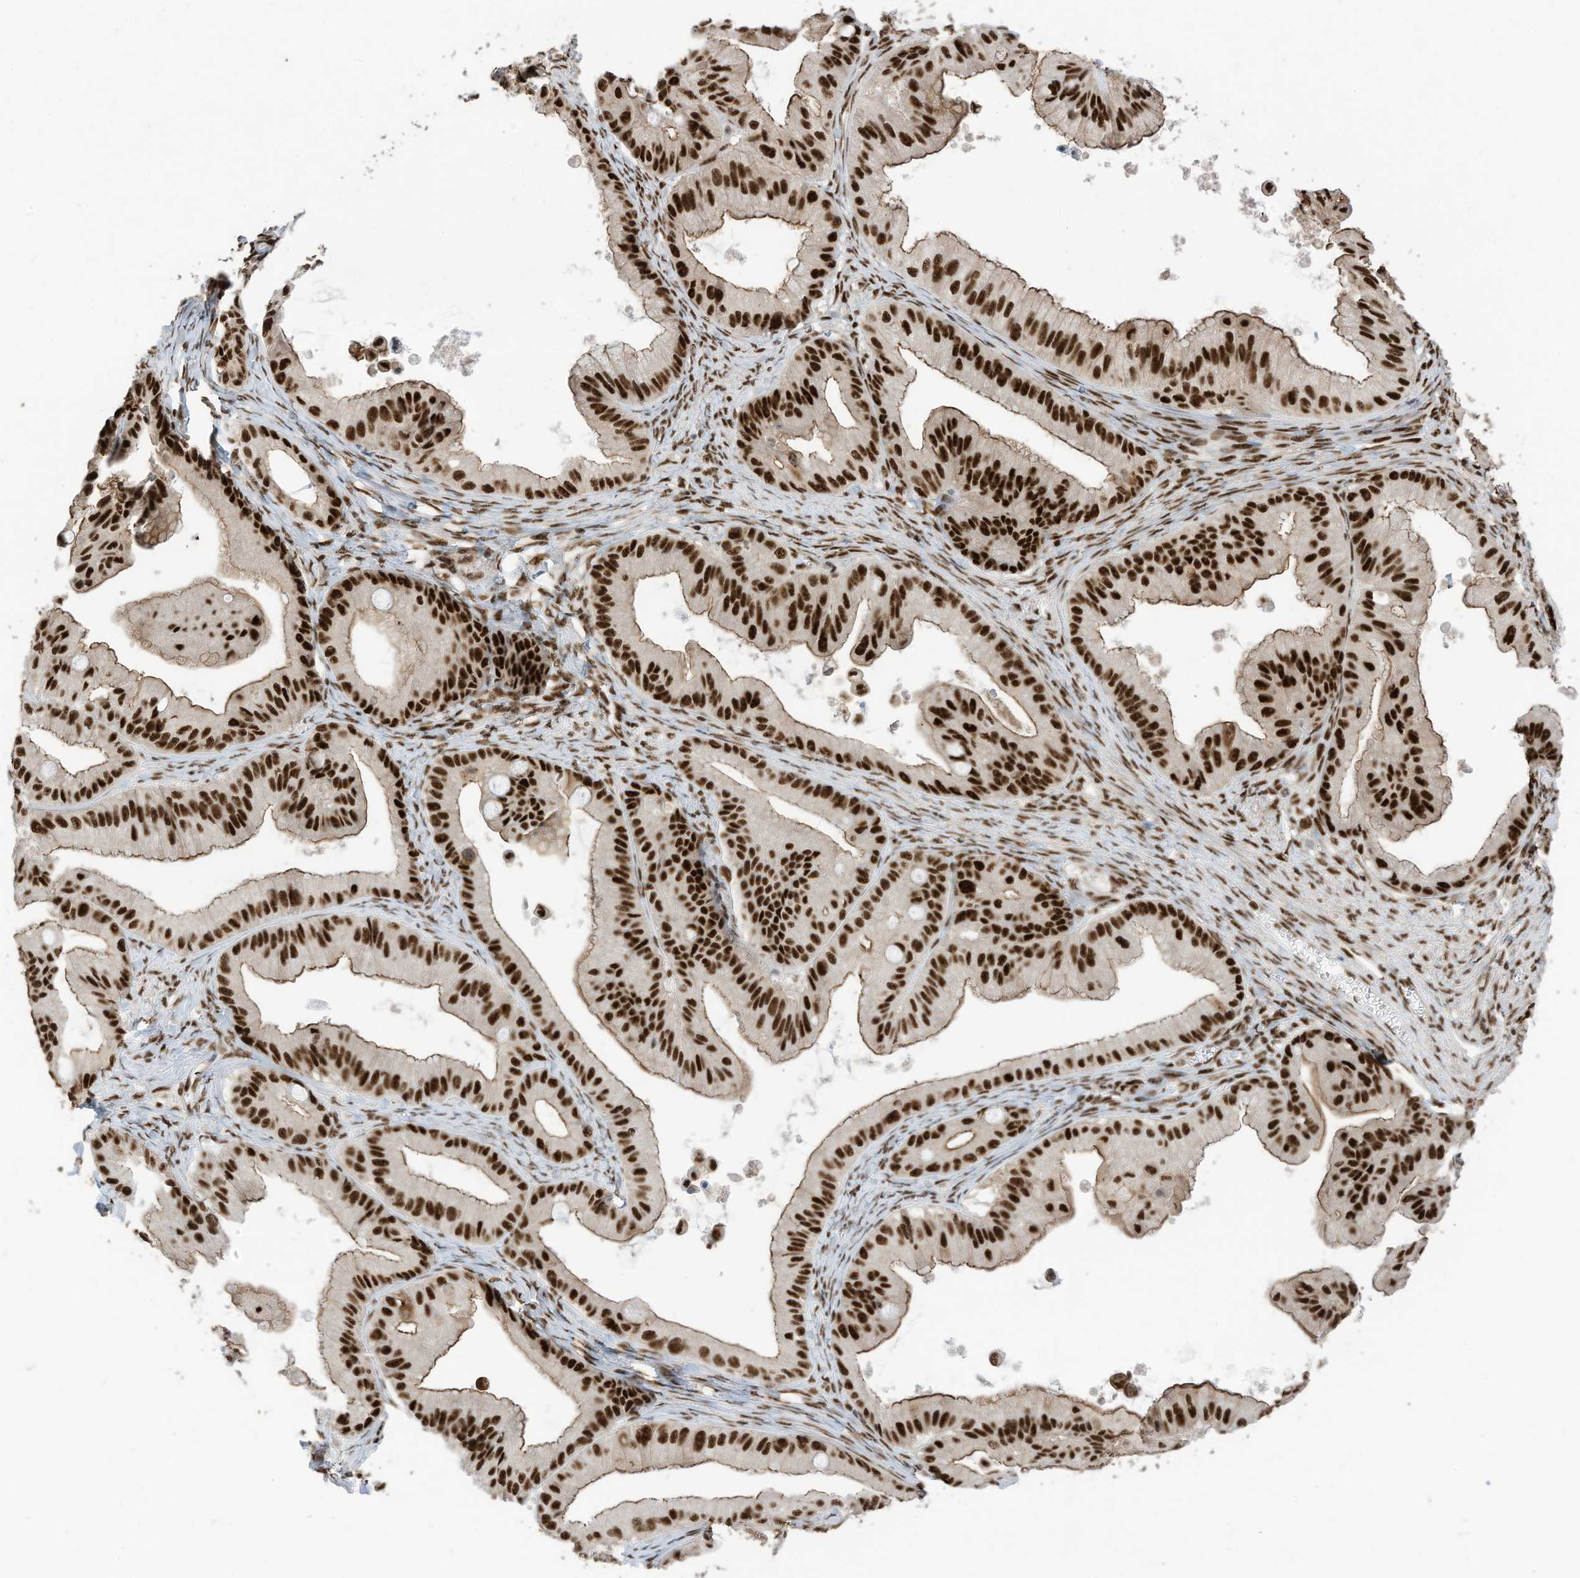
{"staining": {"intensity": "strong", "quantity": ">75%", "location": "nuclear"}, "tissue": "ovarian cancer", "cell_type": "Tumor cells", "image_type": "cancer", "snomed": [{"axis": "morphology", "description": "Cystadenocarcinoma, mucinous, NOS"}, {"axis": "topography", "description": "Ovary"}], "caption": "Immunohistochemistry (IHC) (DAB (3,3'-diaminobenzidine)) staining of ovarian cancer (mucinous cystadenocarcinoma) displays strong nuclear protein expression in about >75% of tumor cells.", "gene": "SF3A3", "patient": {"sex": "female", "age": 71}}